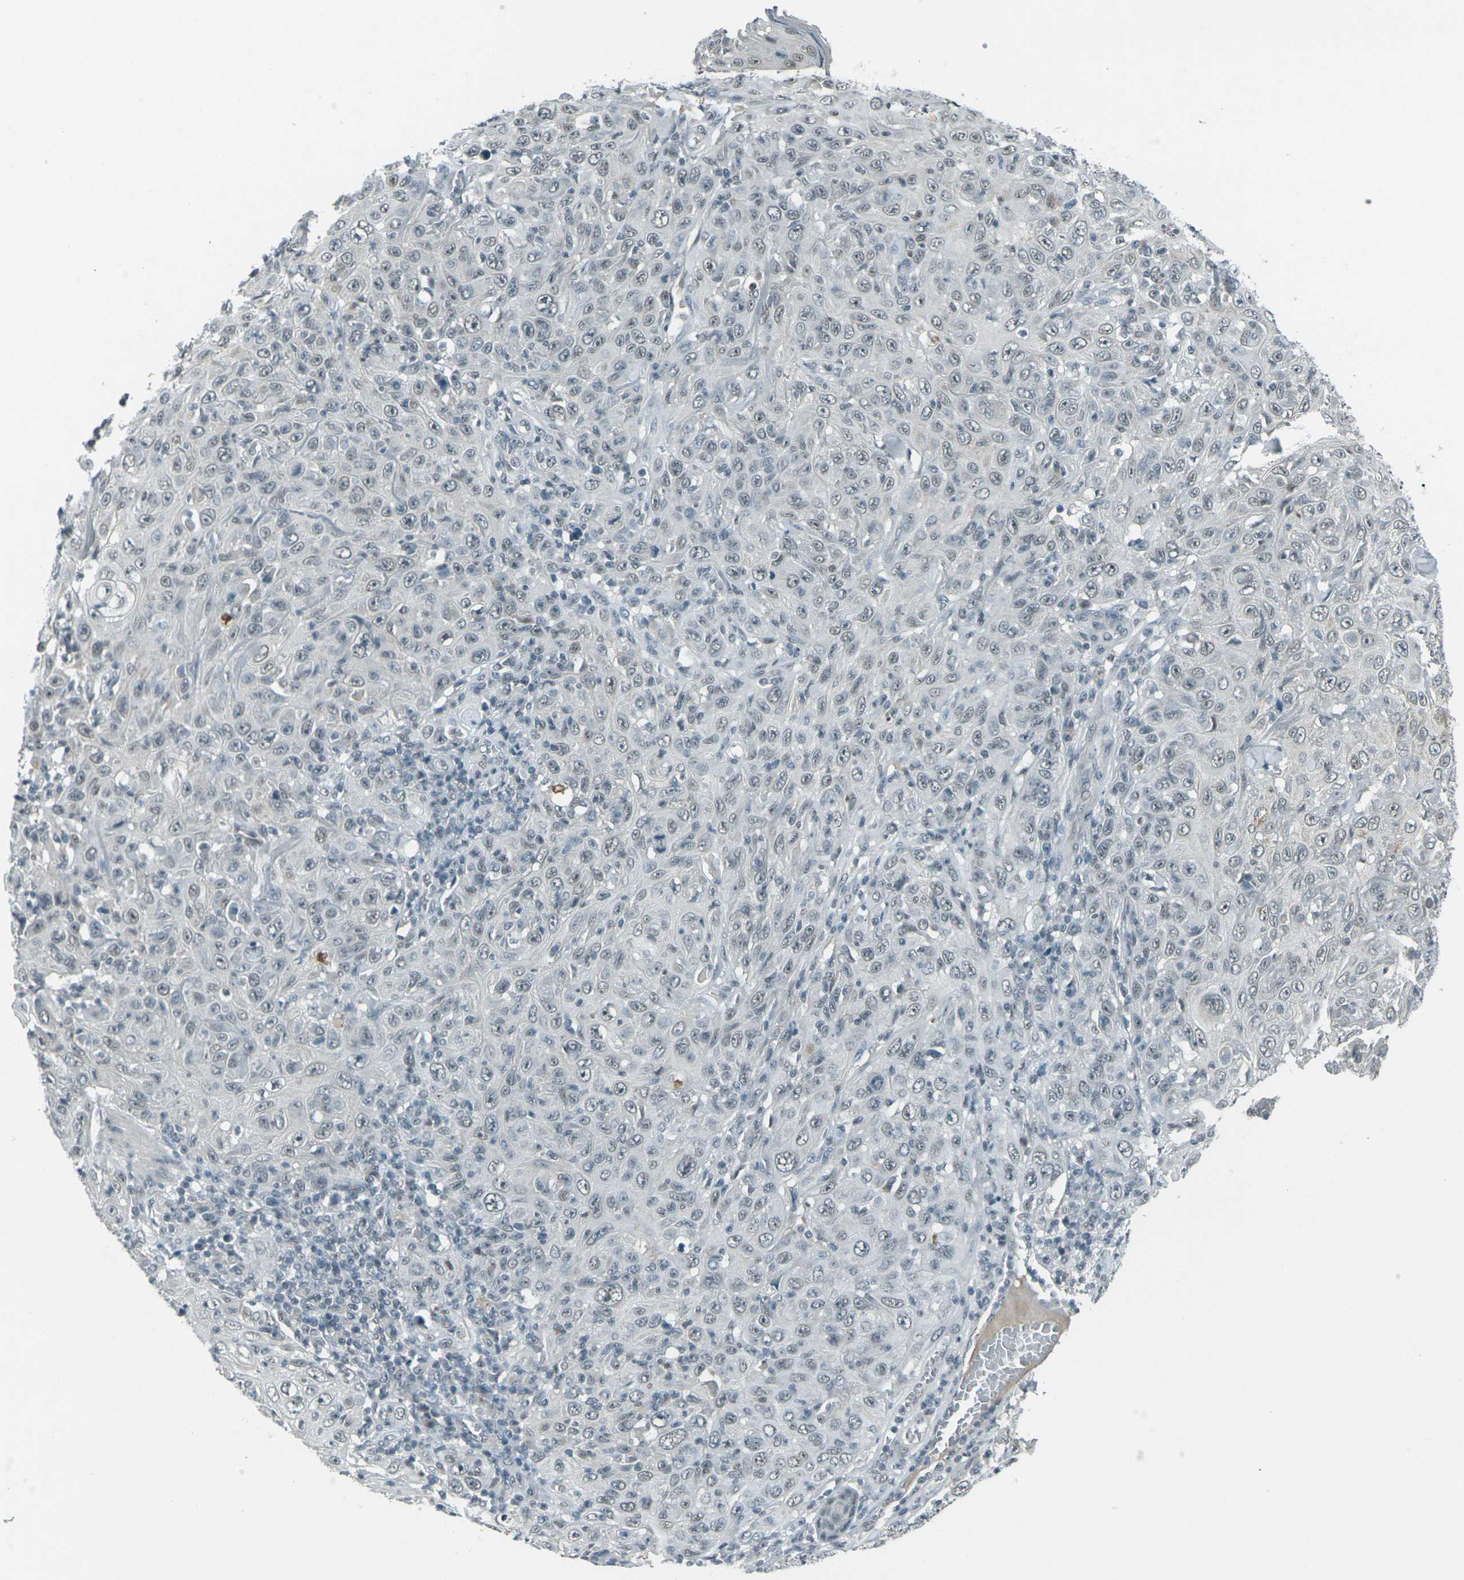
{"staining": {"intensity": "weak", "quantity": "<25%", "location": "nuclear"}, "tissue": "skin cancer", "cell_type": "Tumor cells", "image_type": "cancer", "snomed": [{"axis": "morphology", "description": "Squamous cell carcinoma, NOS"}, {"axis": "topography", "description": "Skin"}], "caption": "Image shows no significant protein staining in tumor cells of skin cancer.", "gene": "GPR19", "patient": {"sex": "female", "age": 88}}